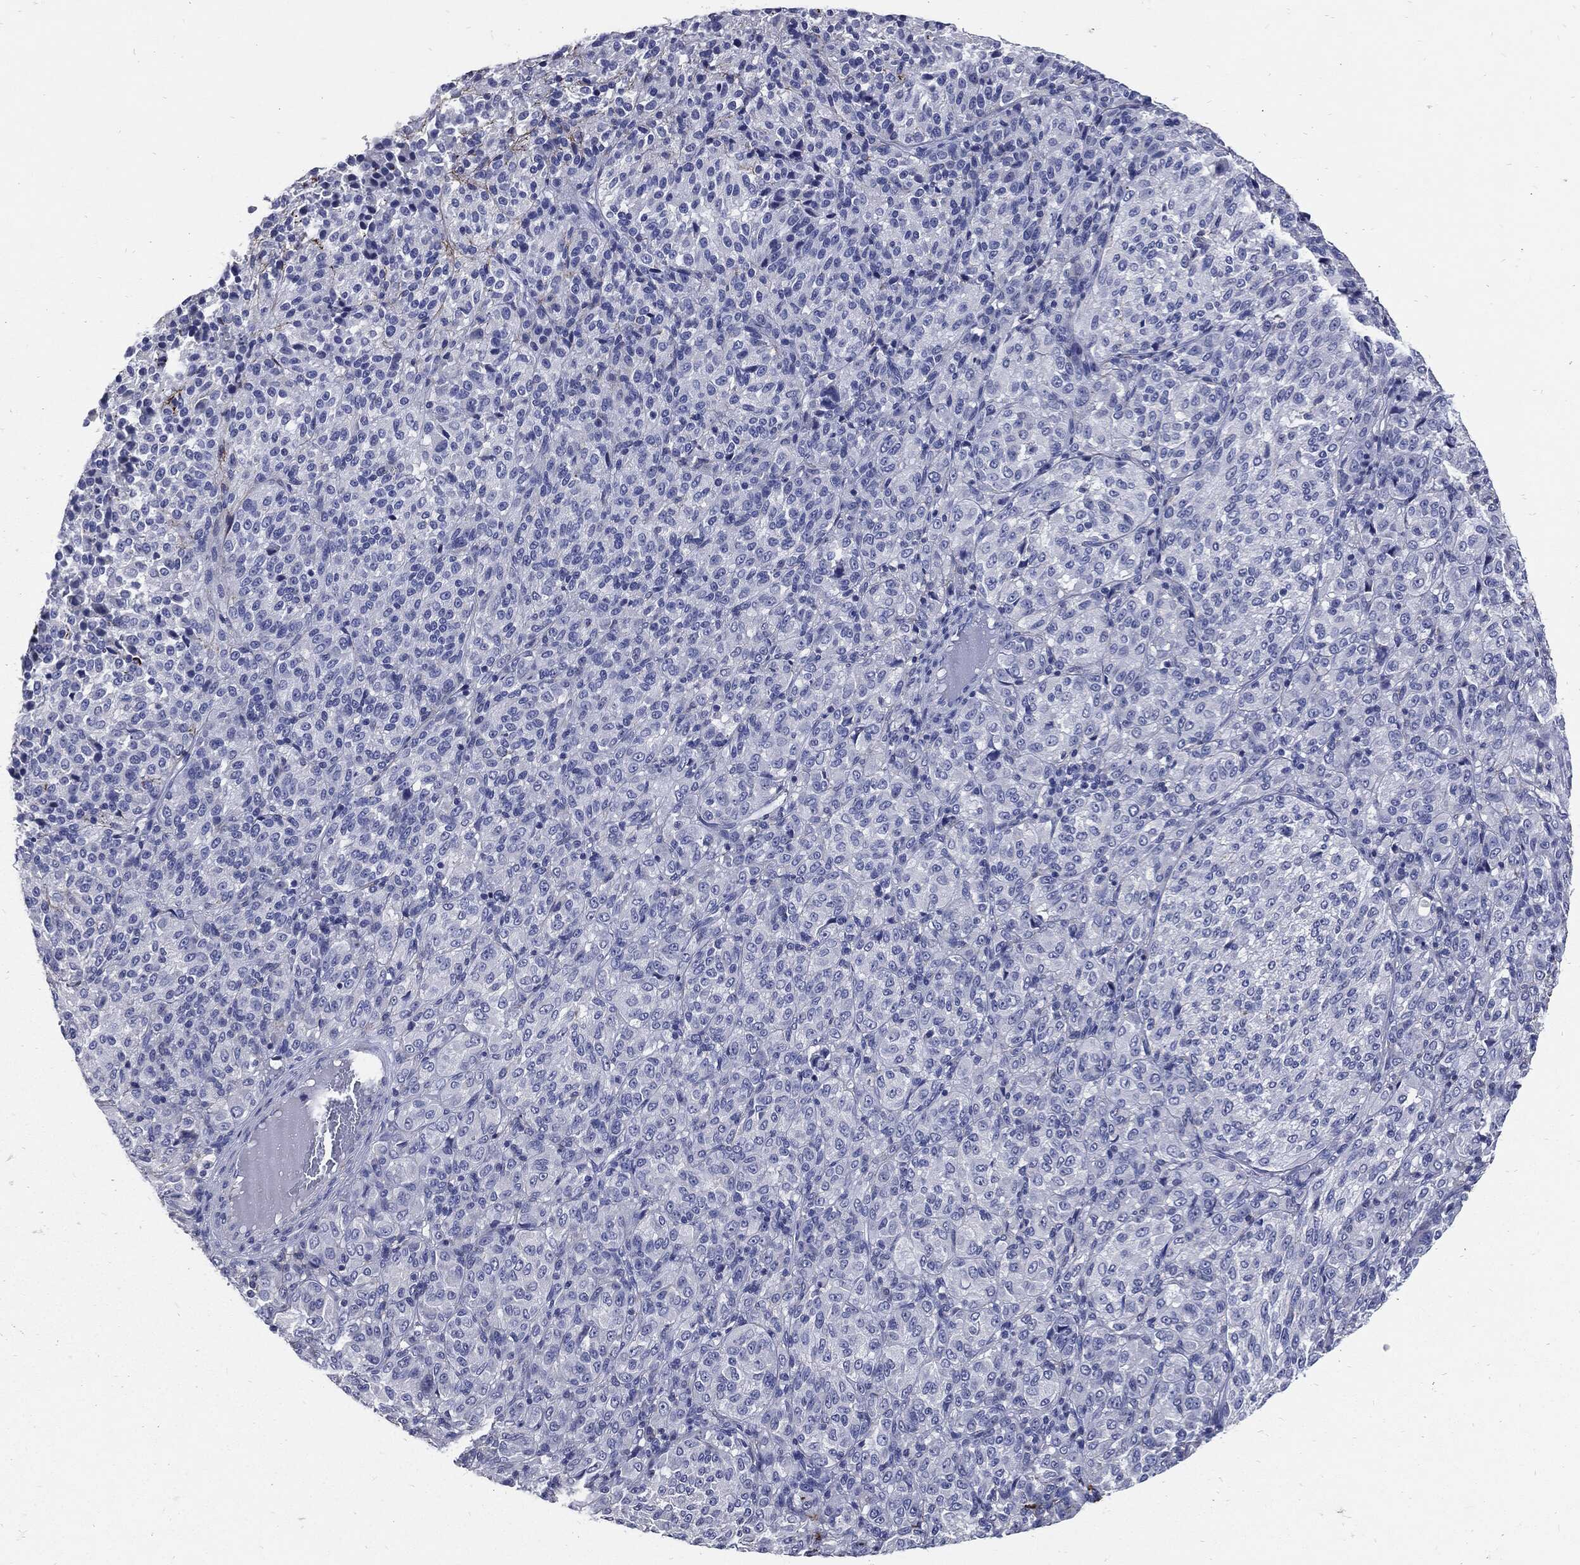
{"staining": {"intensity": "negative", "quantity": "none", "location": "none"}, "tissue": "melanoma", "cell_type": "Tumor cells", "image_type": "cancer", "snomed": [{"axis": "morphology", "description": "Malignant melanoma, Metastatic site"}, {"axis": "topography", "description": "Brain"}], "caption": "High power microscopy histopathology image of an IHC micrograph of malignant melanoma (metastatic site), revealing no significant expression in tumor cells.", "gene": "FBN1", "patient": {"sex": "female", "age": 56}}